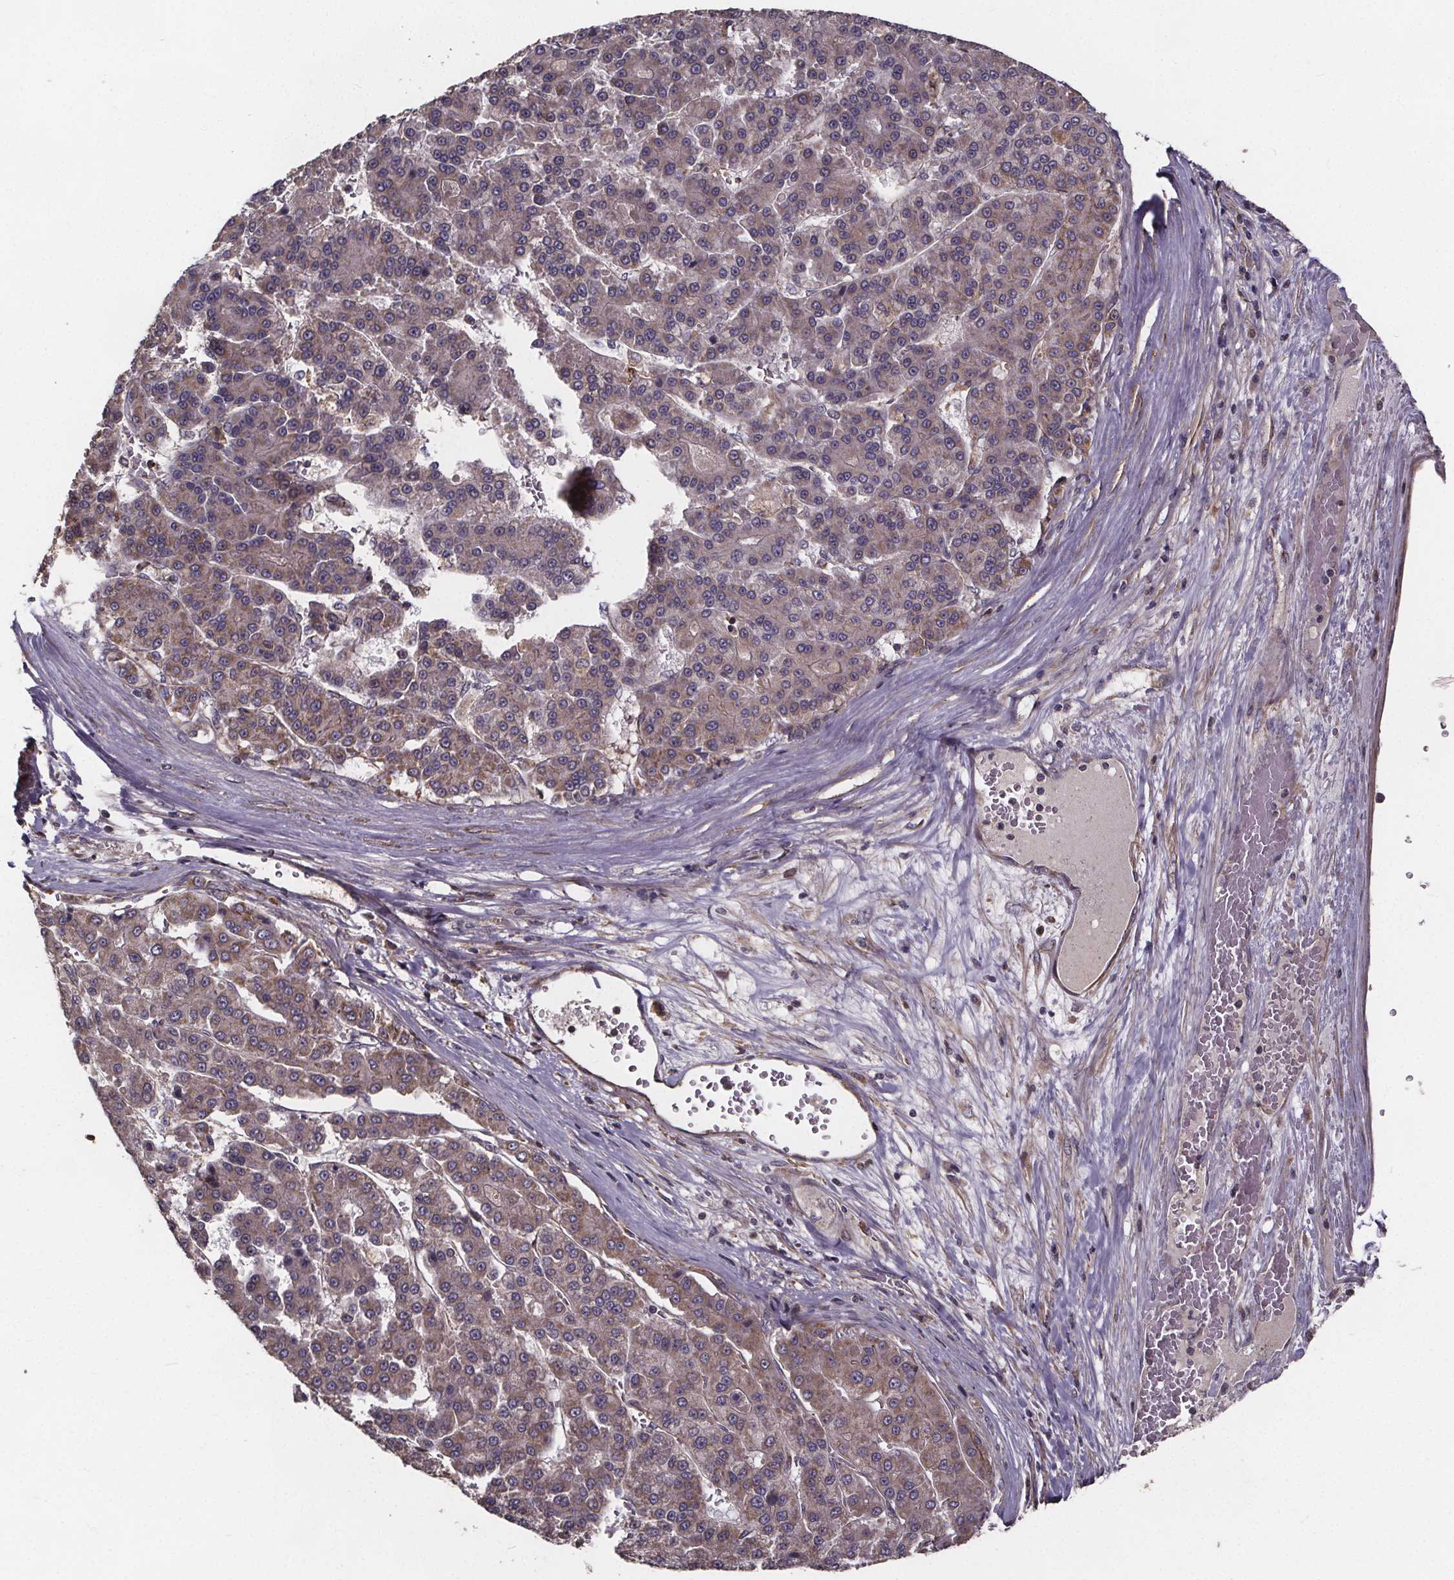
{"staining": {"intensity": "weak", "quantity": "<25%", "location": "cytoplasmic/membranous"}, "tissue": "liver cancer", "cell_type": "Tumor cells", "image_type": "cancer", "snomed": [{"axis": "morphology", "description": "Carcinoma, Hepatocellular, NOS"}, {"axis": "topography", "description": "Liver"}], "caption": "Immunohistochemical staining of human liver cancer displays no significant expression in tumor cells.", "gene": "YME1L1", "patient": {"sex": "male", "age": 70}}